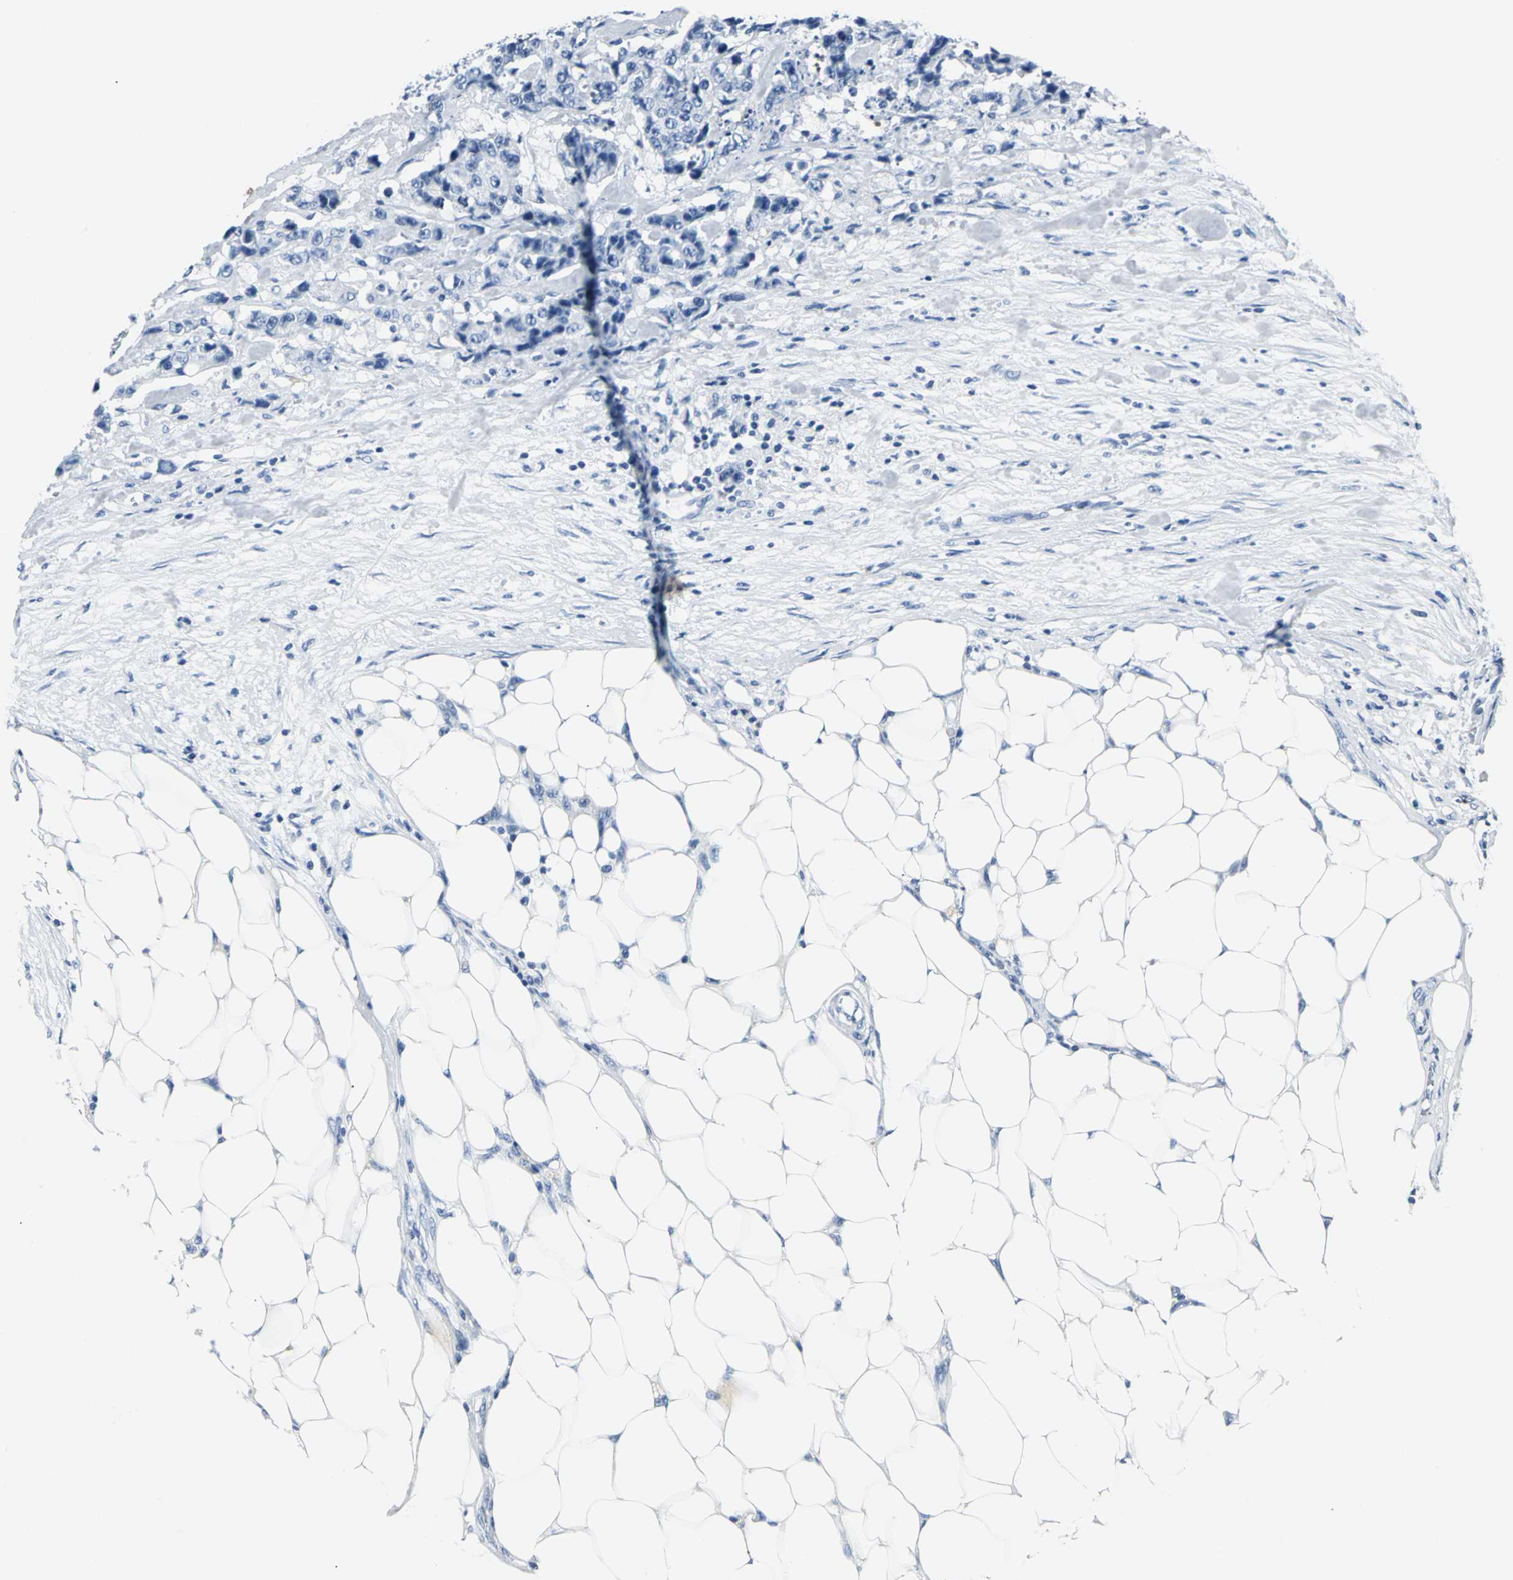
{"staining": {"intensity": "negative", "quantity": "none", "location": "none"}, "tissue": "colorectal cancer", "cell_type": "Tumor cells", "image_type": "cancer", "snomed": [{"axis": "morphology", "description": "Adenocarcinoma, NOS"}, {"axis": "topography", "description": "Colon"}], "caption": "A photomicrograph of colorectal cancer stained for a protein reveals no brown staining in tumor cells. The staining is performed using DAB (3,3'-diaminobenzidine) brown chromogen with nuclei counter-stained in using hematoxylin.", "gene": "RIPOR1", "patient": {"sex": "female", "age": 86}}